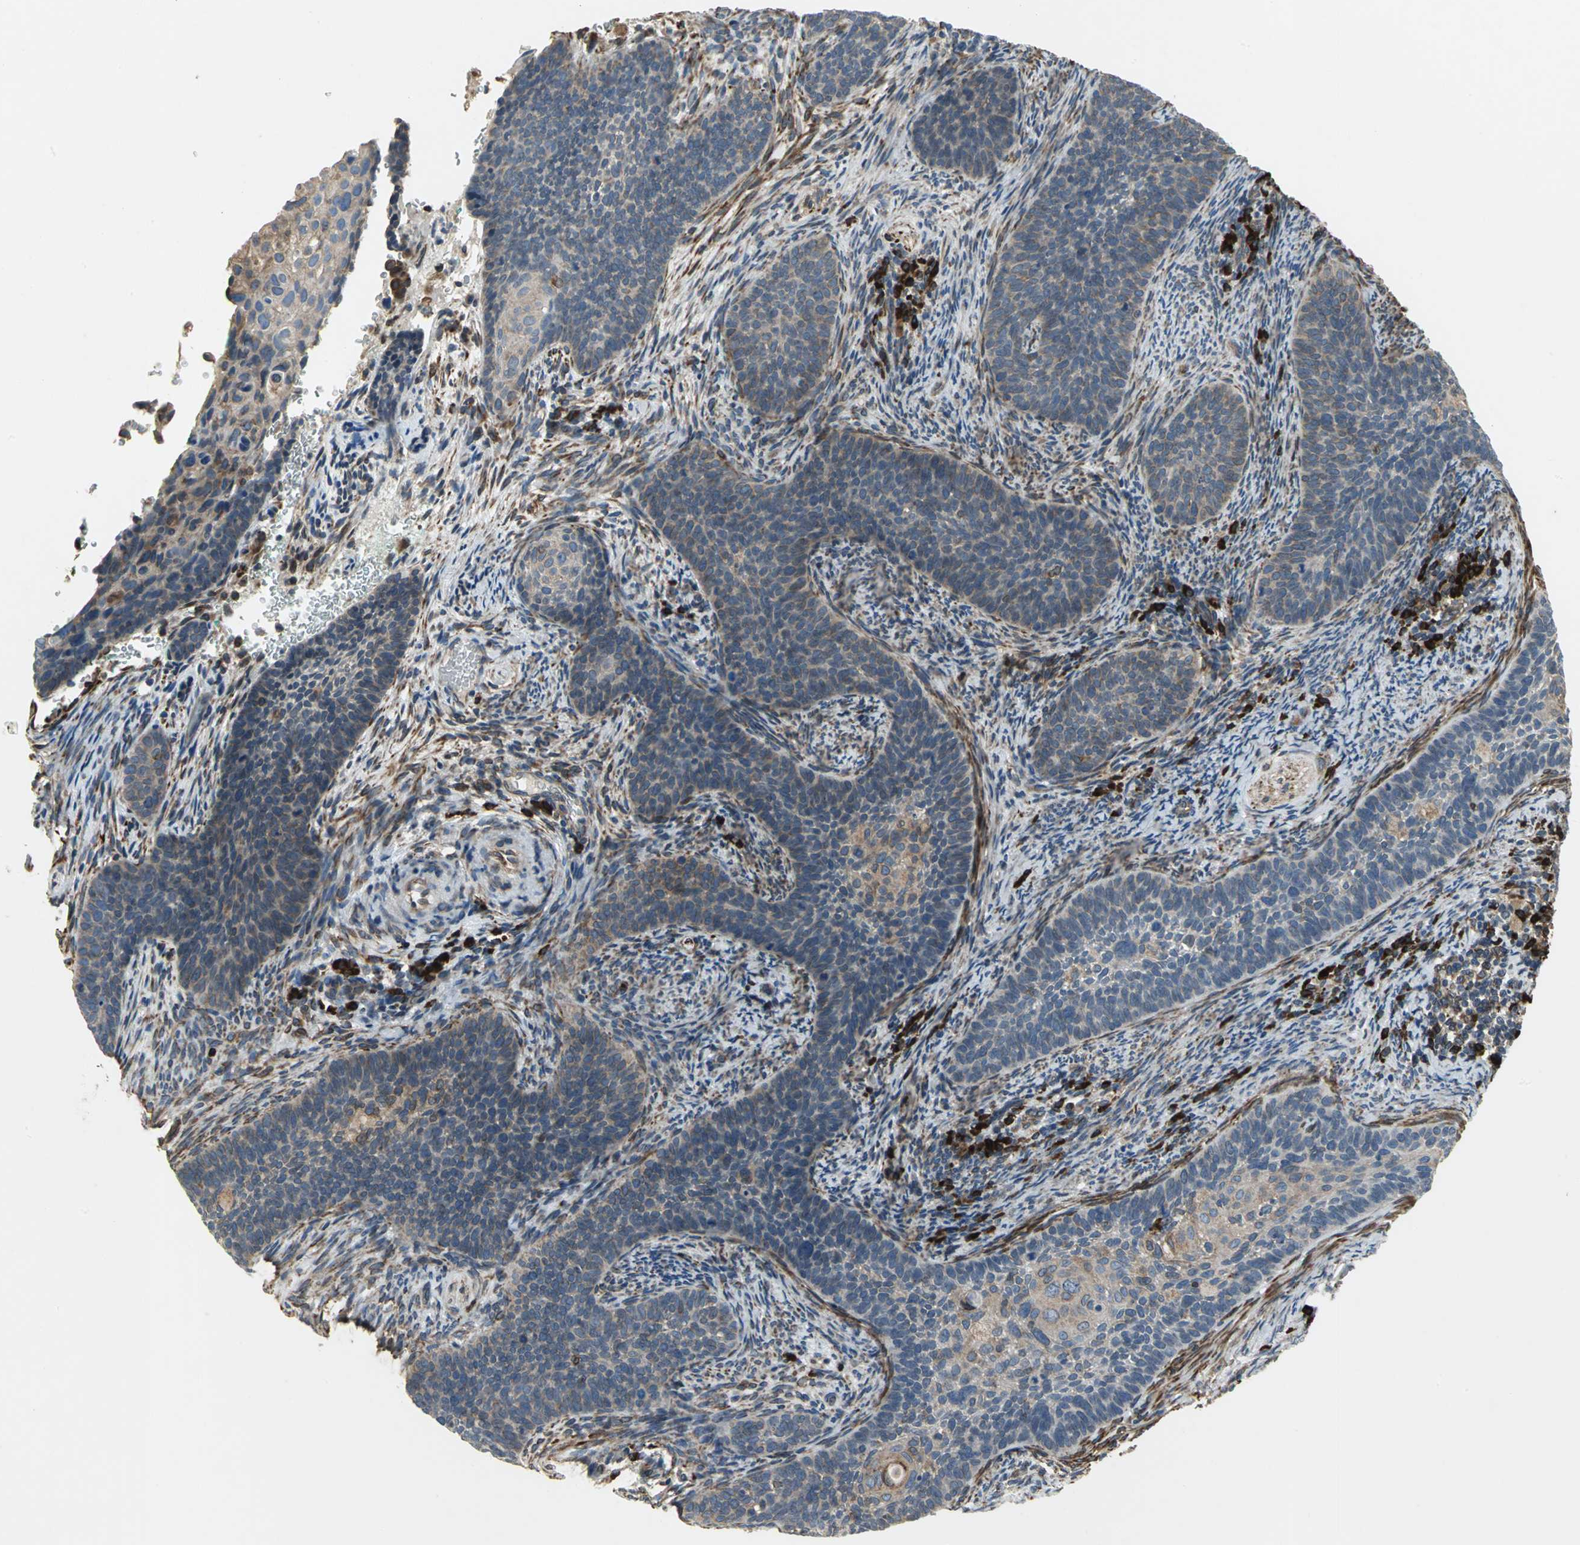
{"staining": {"intensity": "weak", "quantity": "25%-75%", "location": "cytoplasmic/membranous,nuclear"}, "tissue": "cervical cancer", "cell_type": "Tumor cells", "image_type": "cancer", "snomed": [{"axis": "morphology", "description": "Squamous cell carcinoma, NOS"}, {"axis": "topography", "description": "Cervix"}], "caption": "Cervical cancer stained for a protein demonstrates weak cytoplasmic/membranous and nuclear positivity in tumor cells.", "gene": "SYVN1", "patient": {"sex": "female", "age": 33}}